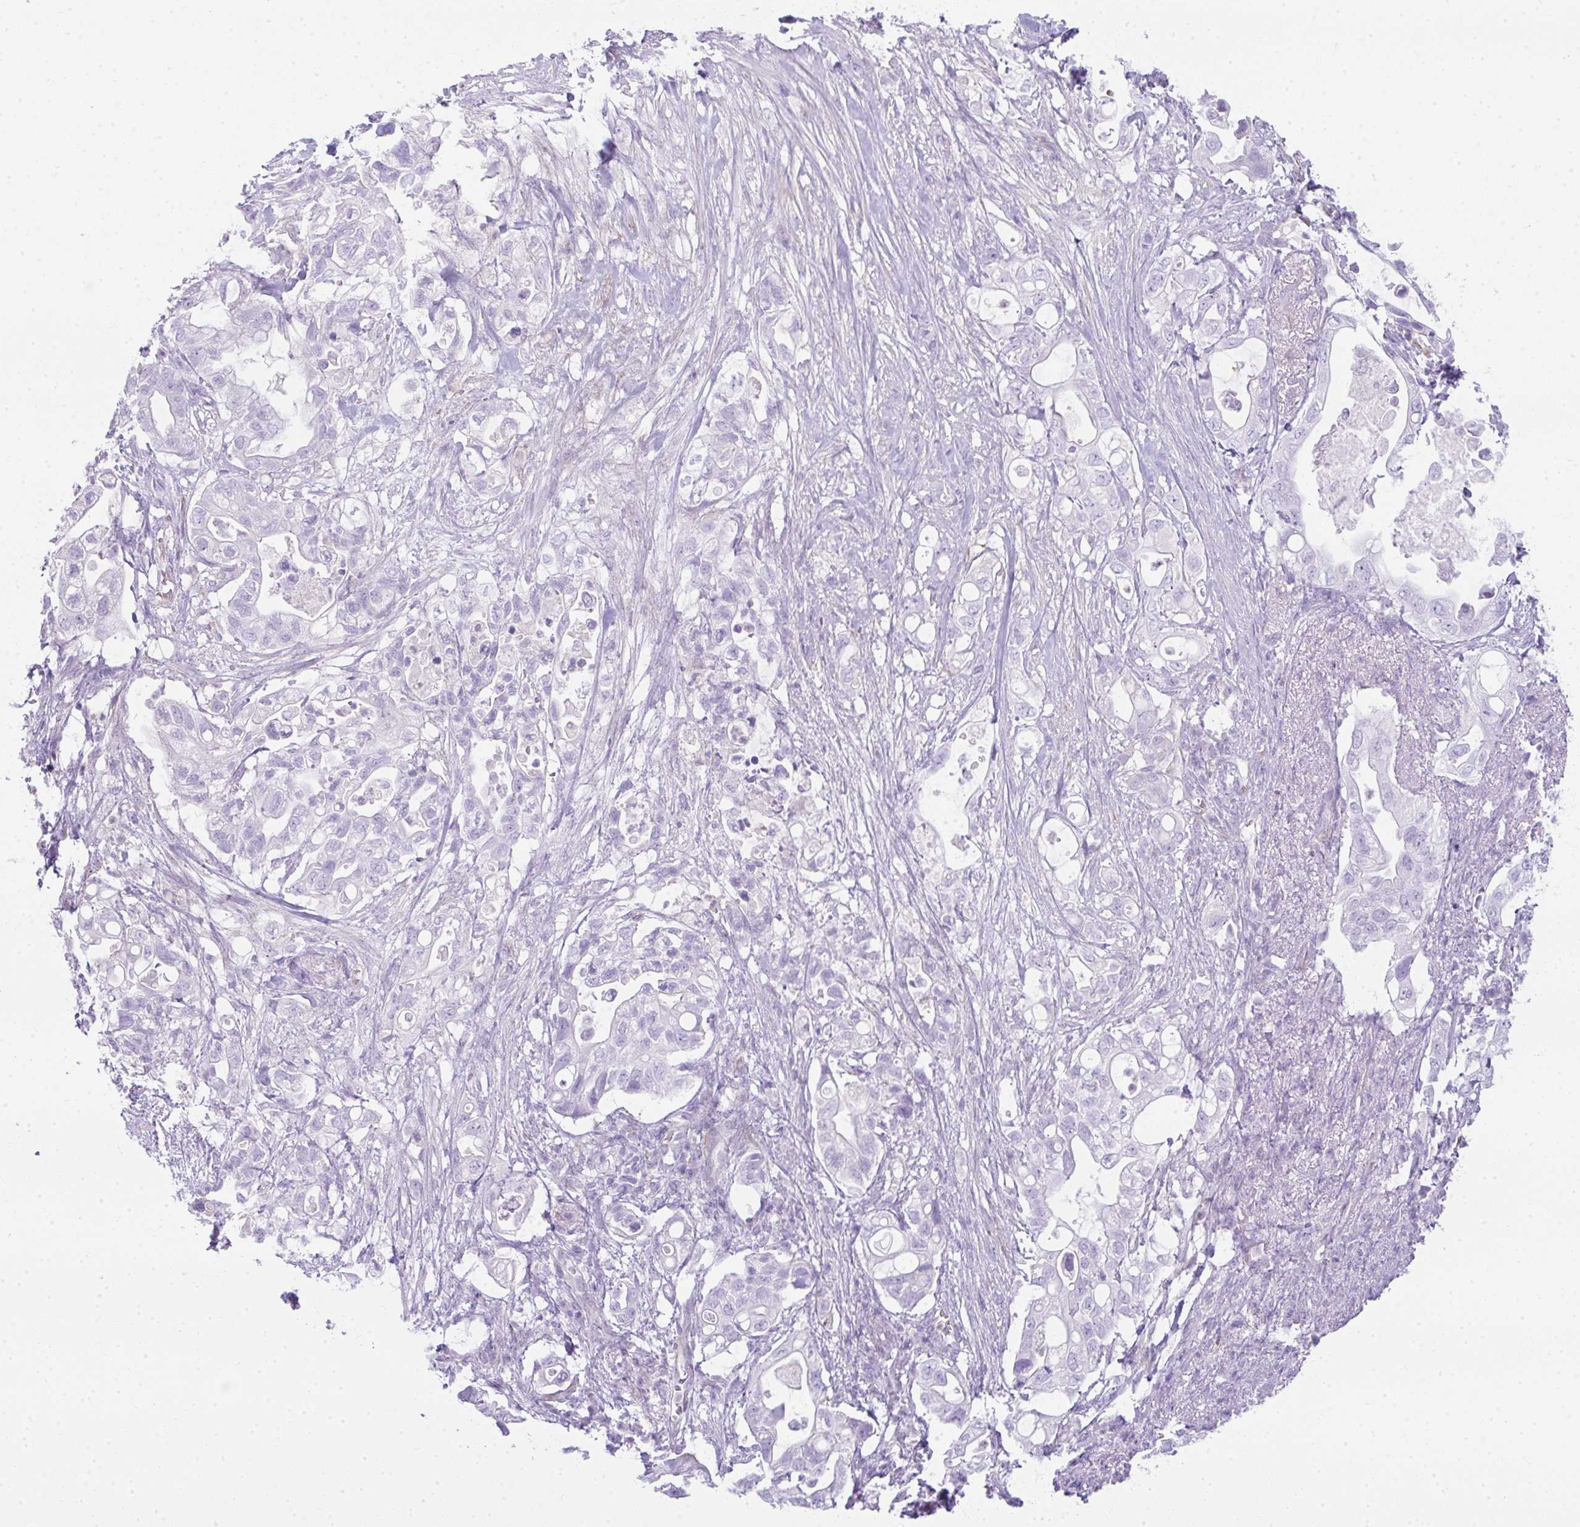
{"staining": {"intensity": "negative", "quantity": "none", "location": "none"}, "tissue": "pancreatic cancer", "cell_type": "Tumor cells", "image_type": "cancer", "snomed": [{"axis": "morphology", "description": "Adenocarcinoma, NOS"}, {"axis": "topography", "description": "Pancreas"}], "caption": "Tumor cells are negative for protein expression in human pancreatic adenocarcinoma.", "gene": "CDRT15", "patient": {"sex": "female", "age": 72}}